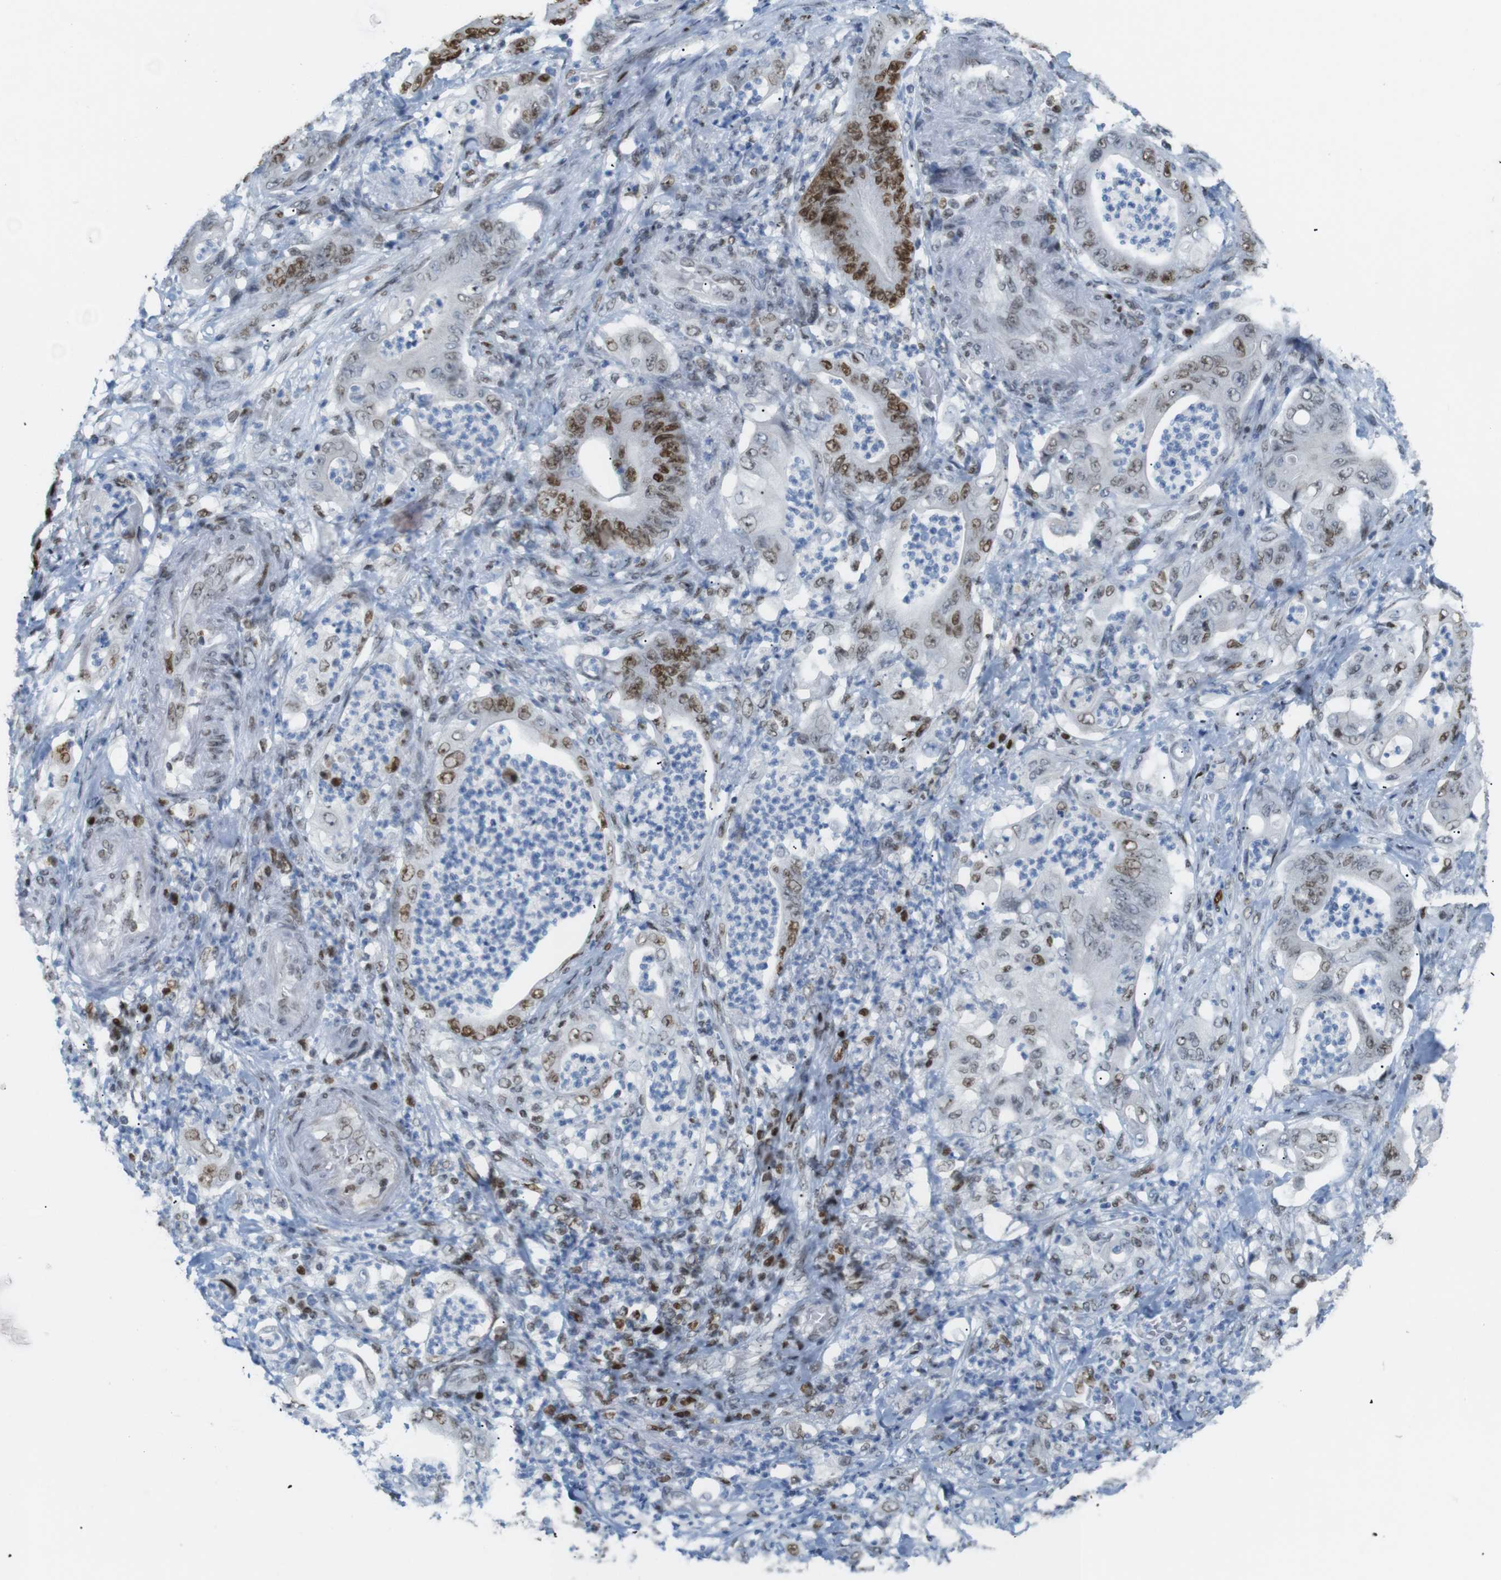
{"staining": {"intensity": "strong", "quantity": ">75%", "location": "nuclear"}, "tissue": "stomach cancer", "cell_type": "Tumor cells", "image_type": "cancer", "snomed": [{"axis": "morphology", "description": "Adenocarcinoma, NOS"}, {"axis": "topography", "description": "Stomach"}], "caption": "An immunohistochemistry (IHC) image of neoplastic tissue is shown. Protein staining in brown shows strong nuclear positivity in stomach cancer within tumor cells. (DAB = brown stain, brightfield microscopy at high magnification).", "gene": "RIOX2", "patient": {"sex": "female", "age": 73}}